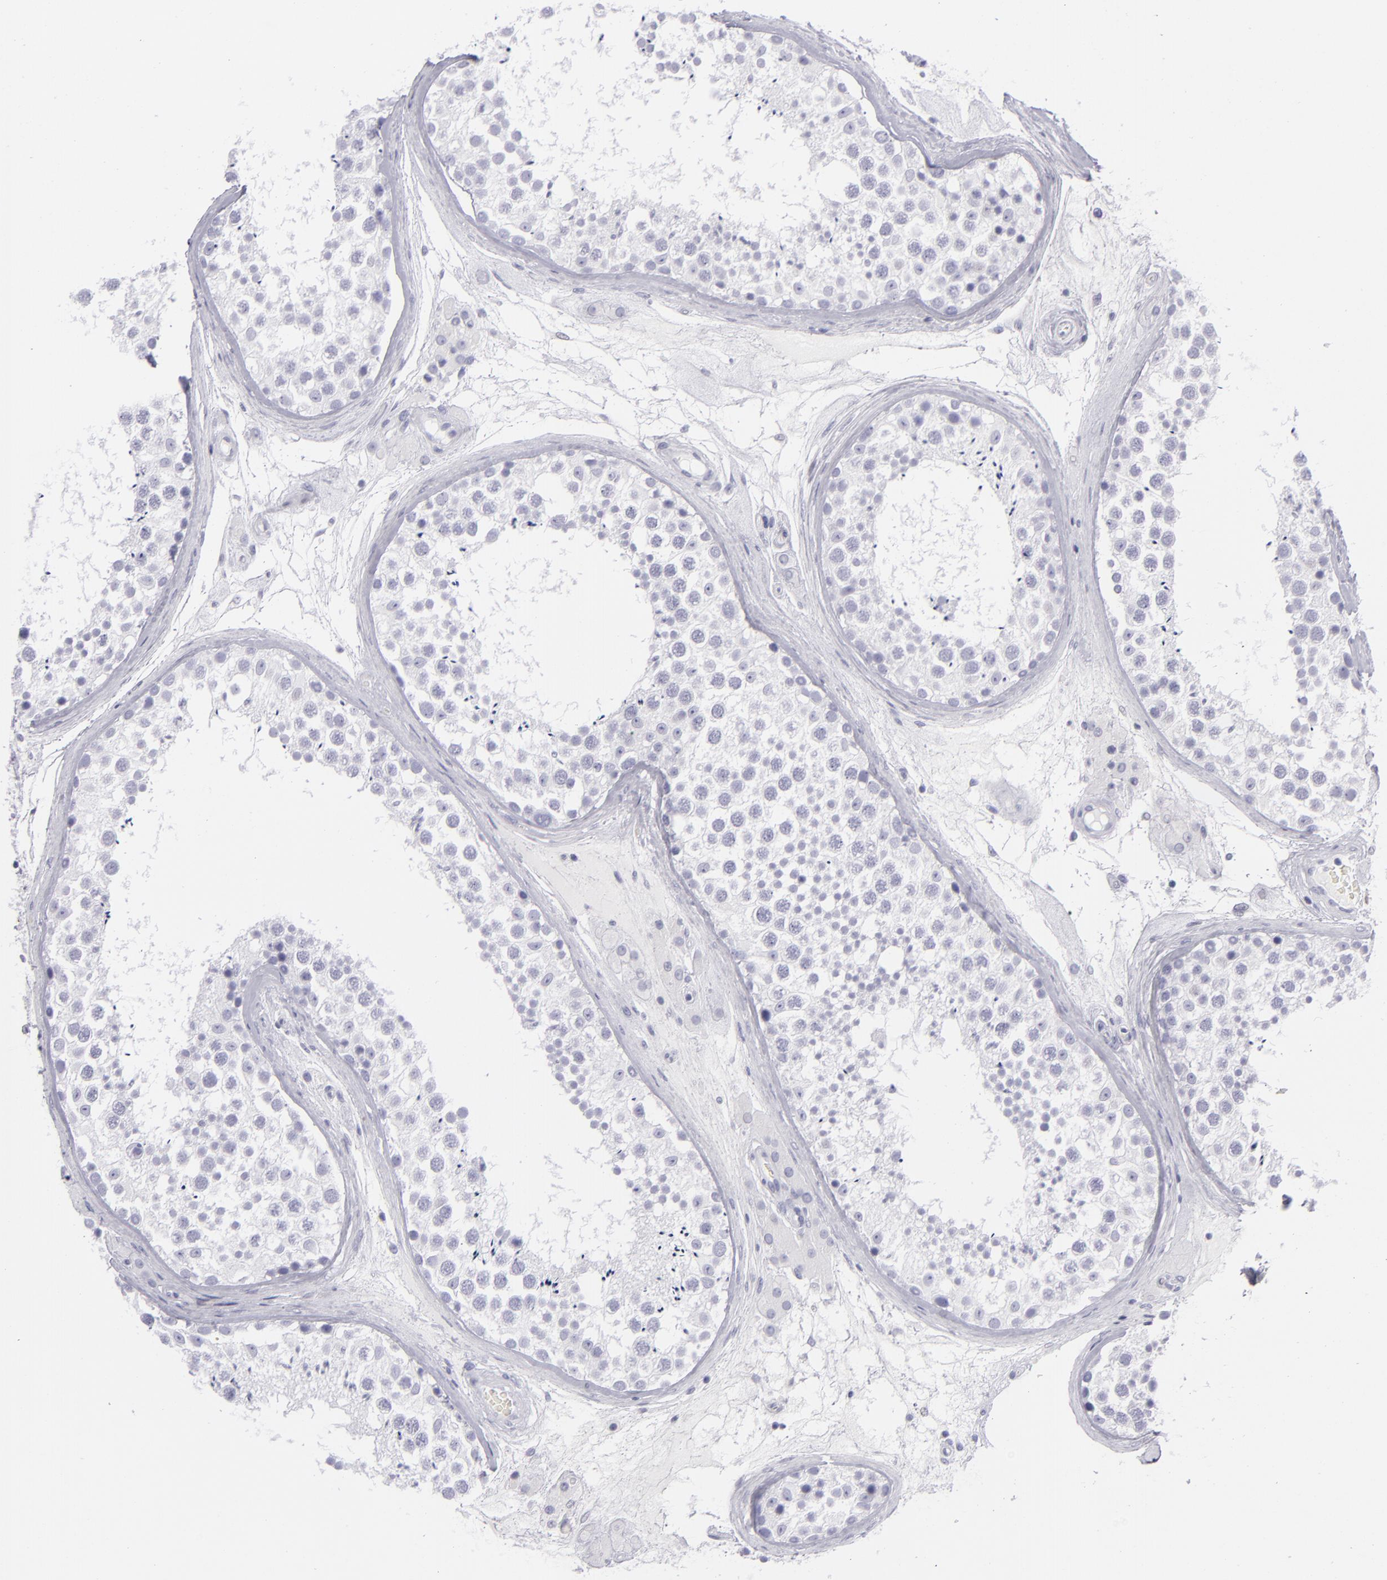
{"staining": {"intensity": "negative", "quantity": "none", "location": "none"}, "tissue": "testis", "cell_type": "Cells in seminiferous ducts", "image_type": "normal", "snomed": [{"axis": "morphology", "description": "Normal tissue, NOS"}, {"axis": "topography", "description": "Testis"}], "caption": "An IHC micrograph of normal testis is shown. There is no staining in cells in seminiferous ducts of testis. (Immunohistochemistry, brightfield microscopy, high magnification).", "gene": "VIL1", "patient": {"sex": "male", "age": 46}}